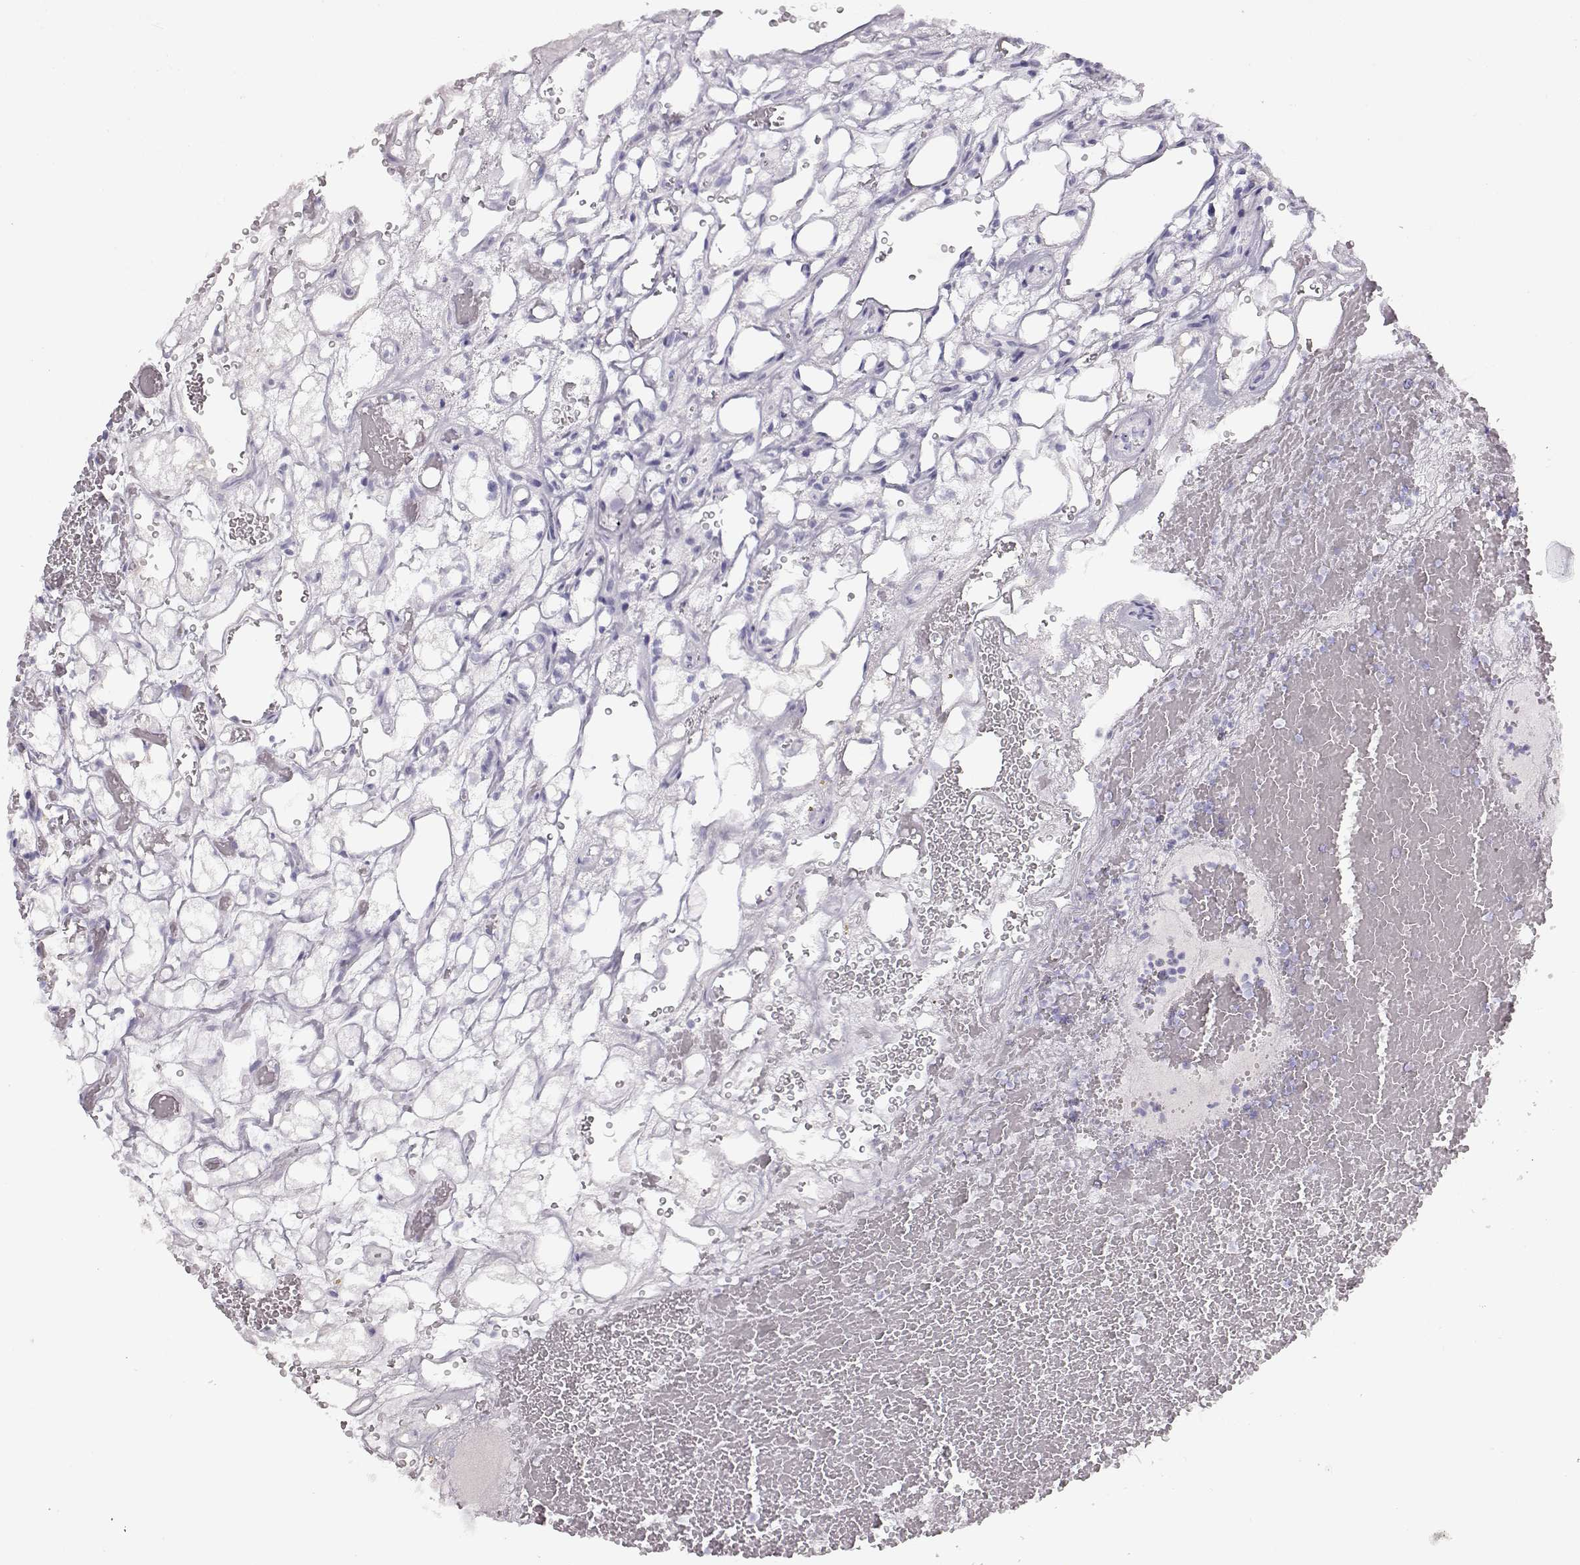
{"staining": {"intensity": "negative", "quantity": "none", "location": "none"}, "tissue": "renal cancer", "cell_type": "Tumor cells", "image_type": "cancer", "snomed": [{"axis": "morphology", "description": "Adenocarcinoma, NOS"}, {"axis": "topography", "description": "Kidney"}], "caption": "Renal adenocarcinoma was stained to show a protein in brown. There is no significant positivity in tumor cells. (Stains: DAB (3,3'-diaminobenzidine) immunohistochemistry with hematoxylin counter stain, Microscopy: brightfield microscopy at high magnification).", "gene": "S100B", "patient": {"sex": "female", "age": 69}}